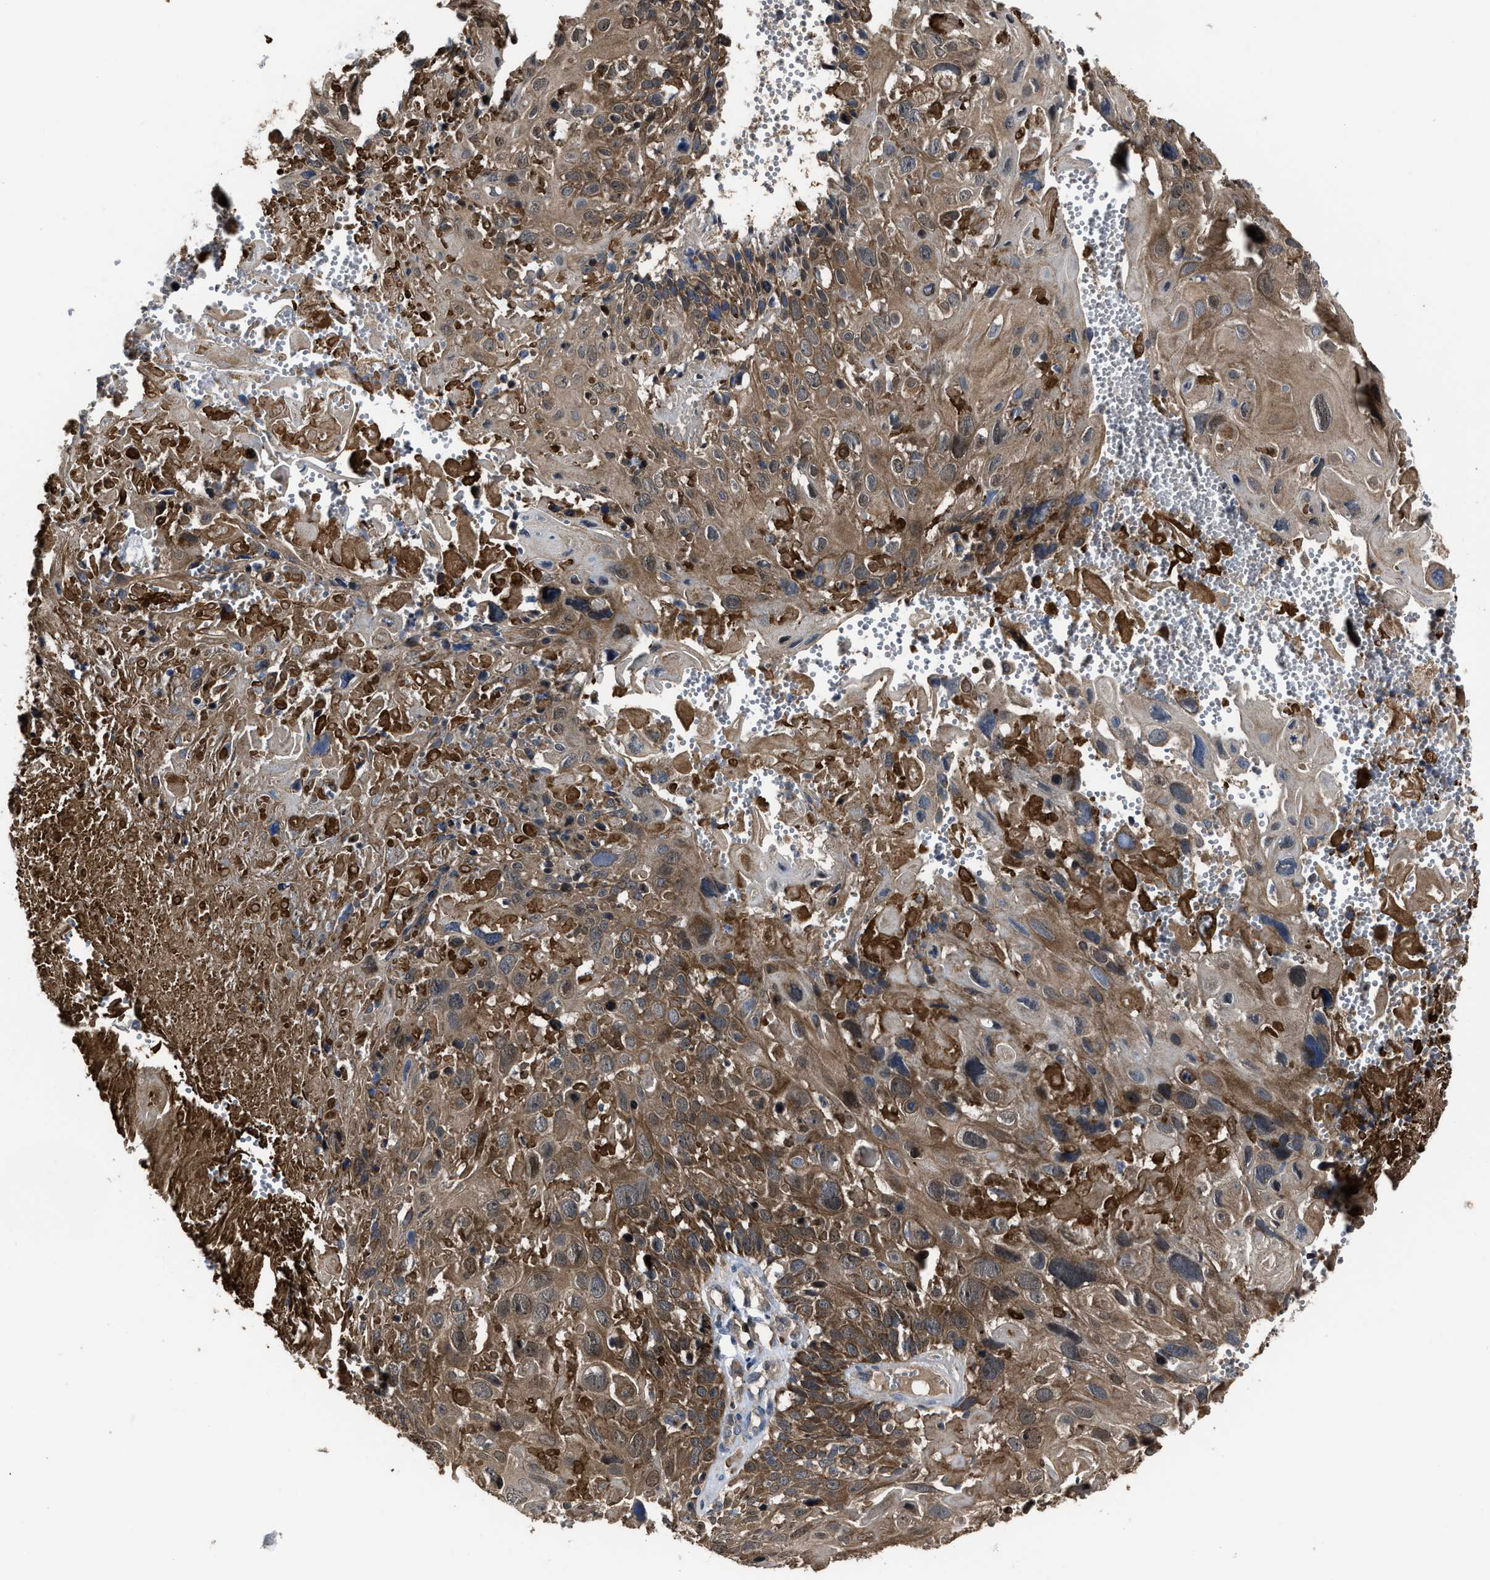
{"staining": {"intensity": "moderate", "quantity": ">75%", "location": "cytoplasmic/membranous"}, "tissue": "cervical cancer", "cell_type": "Tumor cells", "image_type": "cancer", "snomed": [{"axis": "morphology", "description": "Squamous cell carcinoma, NOS"}, {"axis": "topography", "description": "Cervix"}], "caption": "There is medium levels of moderate cytoplasmic/membranous positivity in tumor cells of cervical squamous cell carcinoma, as demonstrated by immunohistochemical staining (brown color).", "gene": "PASK", "patient": {"sex": "female", "age": 74}}